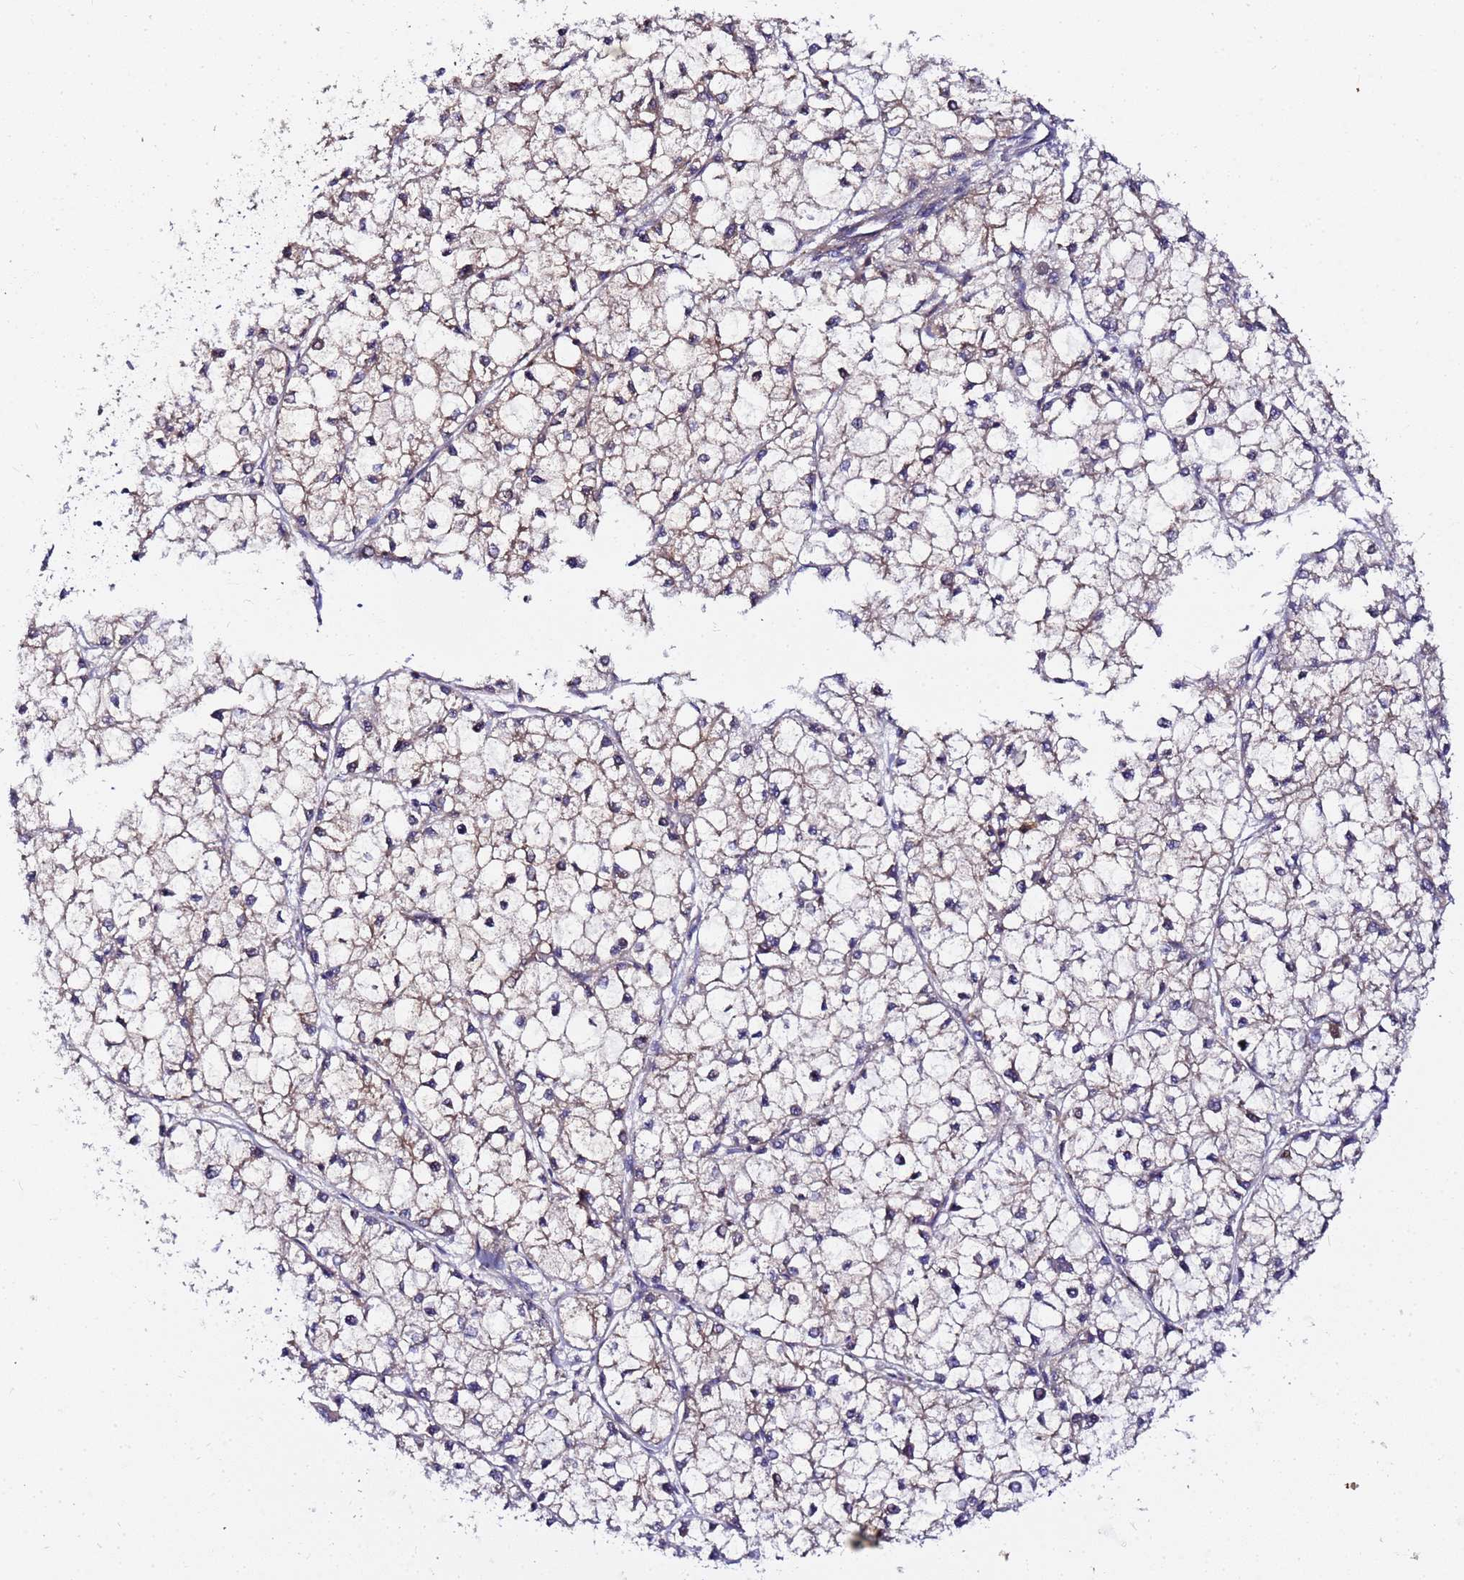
{"staining": {"intensity": "negative", "quantity": "none", "location": "none"}, "tissue": "liver cancer", "cell_type": "Tumor cells", "image_type": "cancer", "snomed": [{"axis": "morphology", "description": "Carcinoma, Hepatocellular, NOS"}, {"axis": "topography", "description": "Liver"}], "caption": "Image shows no protein positivity in tumor cells of hepatocellular carcinoma (liver) tissue. The staining was performed using DAB to visualize the protein expression in brown, while the nuclei were stained in blue with hematoxylin (Magnification: 20x).", "gene": "CHM", "patient": {"sex": "female", "age": 43}}